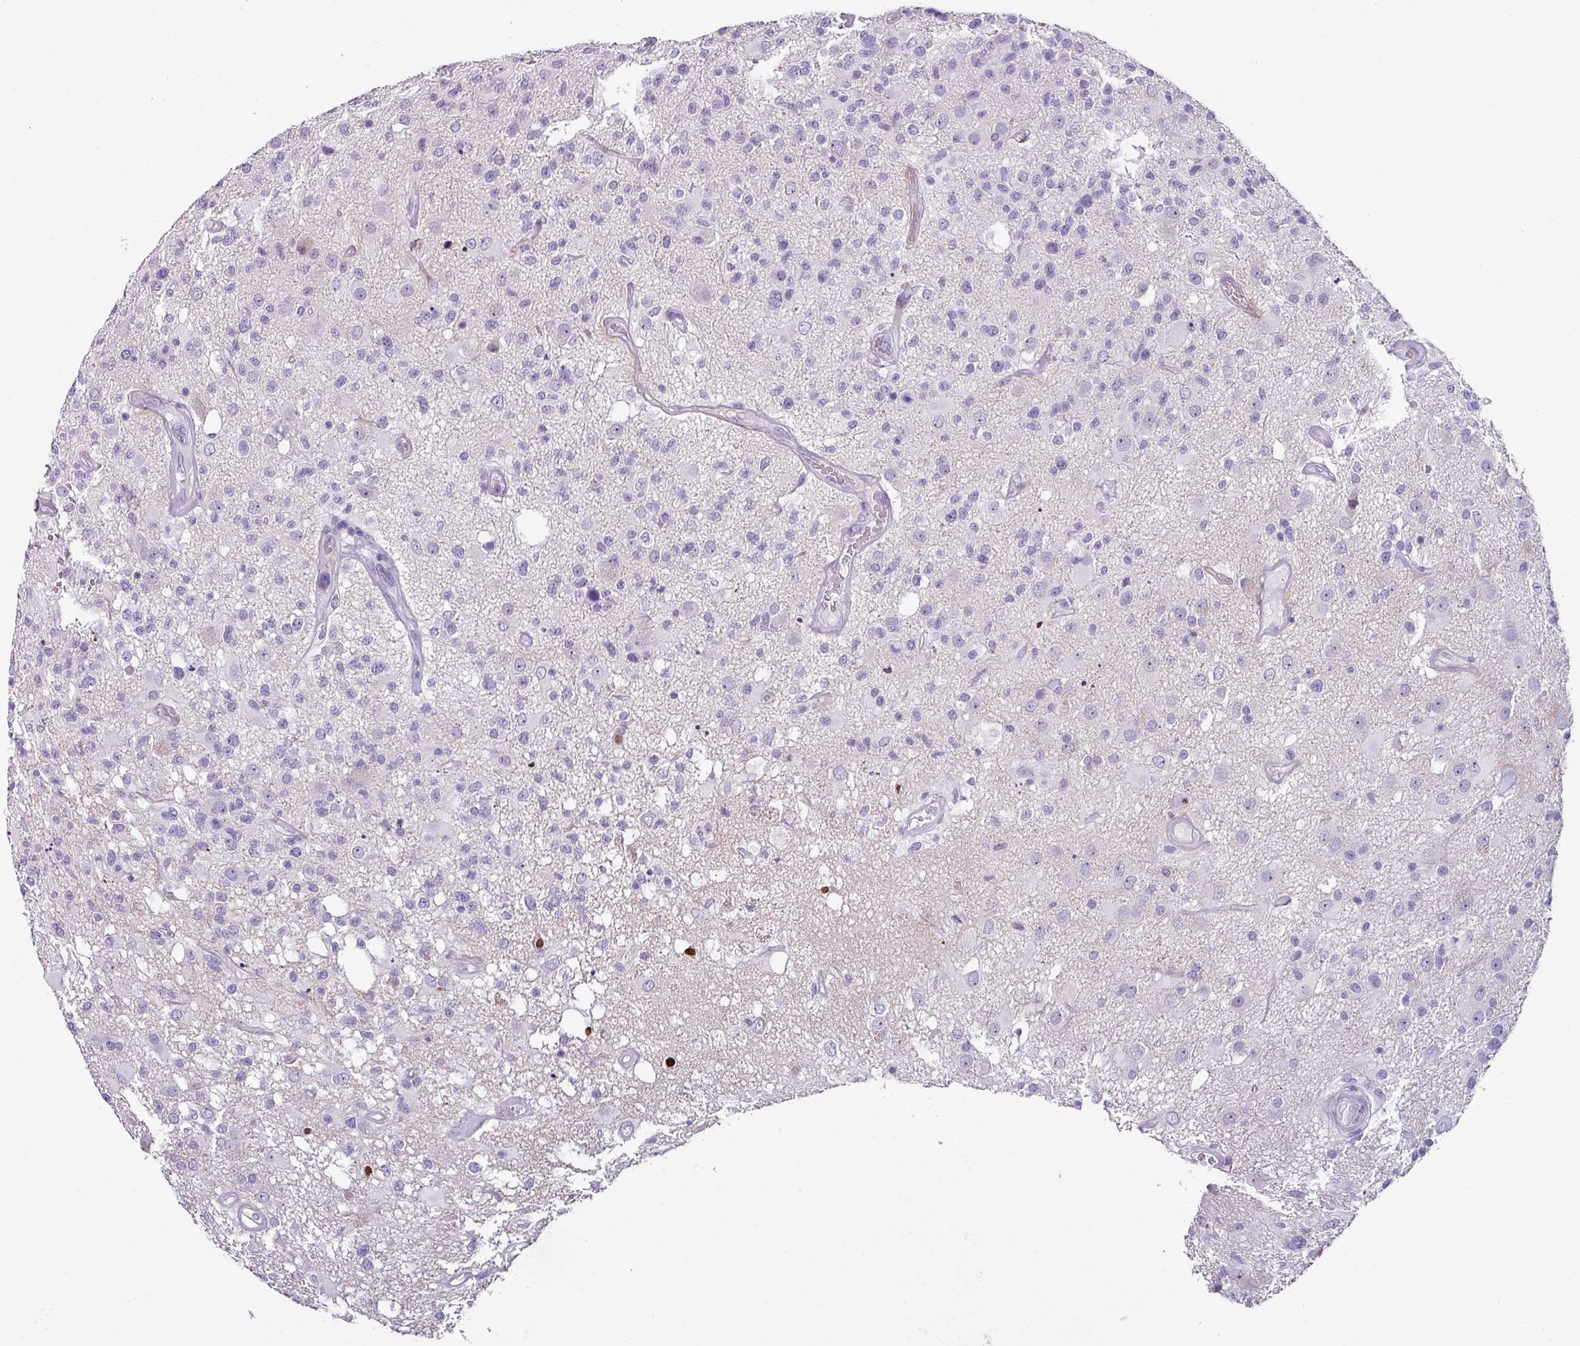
{"staining": {"intensity": "negative", "quantity": "none", "location": "none"}, "tissue": "glioma", "cell_type": "Tumor cells", "image_type": "cancer", "snomed": [{"axis": "morphology", "description": "Glioma, malignant, High grade"}, {"axis": "morphology", "description": "Glioblastoma, NOS"}, {"axis": "topography", "description": "Brain"}], "caption": "IHC micrograph of neoplastic tissue: human malignant high-grade glioma stained with DAB exhibits no significant protein expression in tumor cells.", "gene": "TRA2A", "patient": {"sex": "male", "age": 60}}